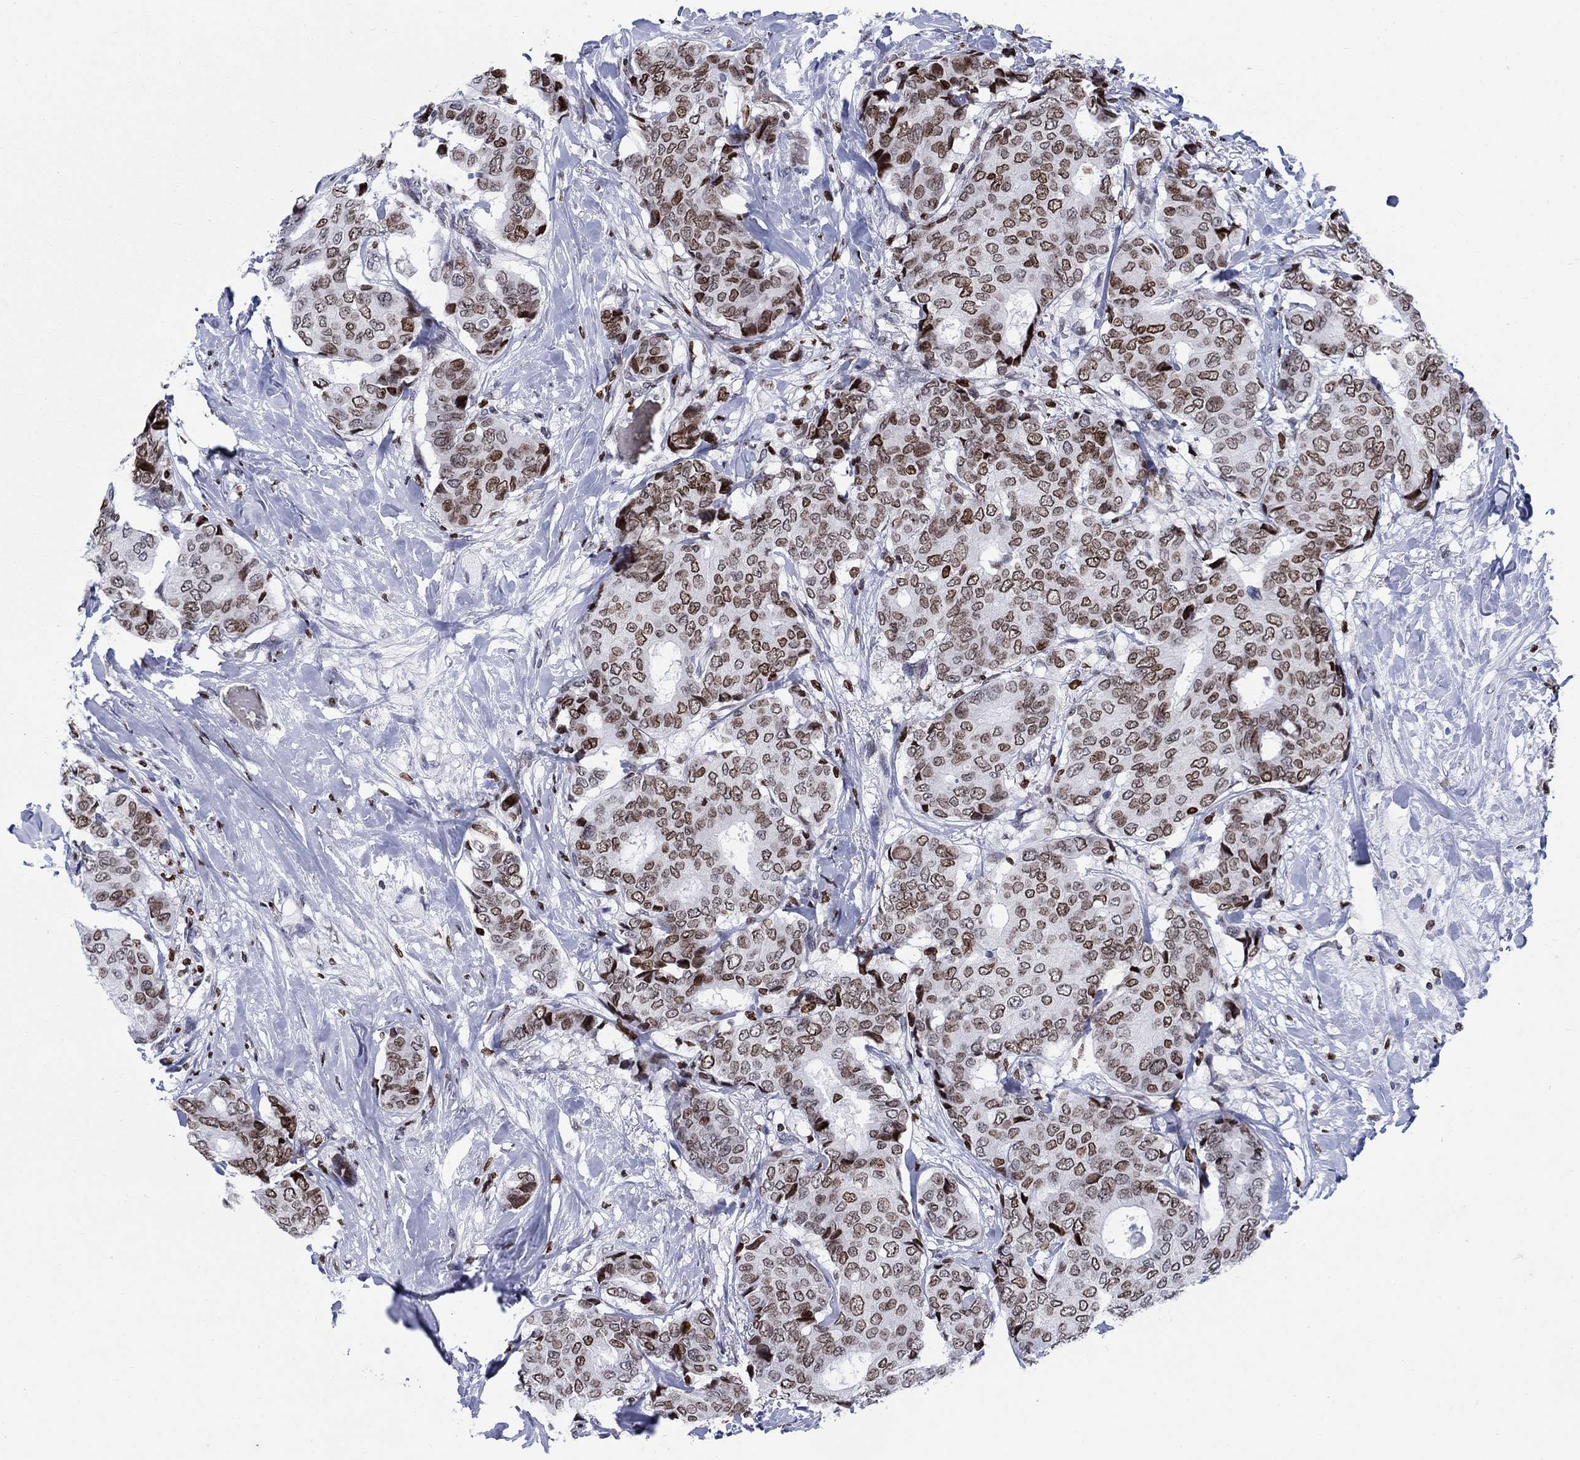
{"staining": {"intensity": "weak", "quantity": "25%-75%", "location": "nuclear"}, "tissue": "breast cancer", "cell_type": "Tumor cells", "image_type": "cancer", "snomed": [{"axis": "morphology", "description": "Duct carcinoma"}, {"axis": "topography", "description": "Breast"}], "caption": "Weak nuclear protein positivity is appreciated in about 25%-75% of tumor cells in intraductal carcinoma (breast).", "gene": "HMGA1", "patient": {"sex": "female", "age": 75}}